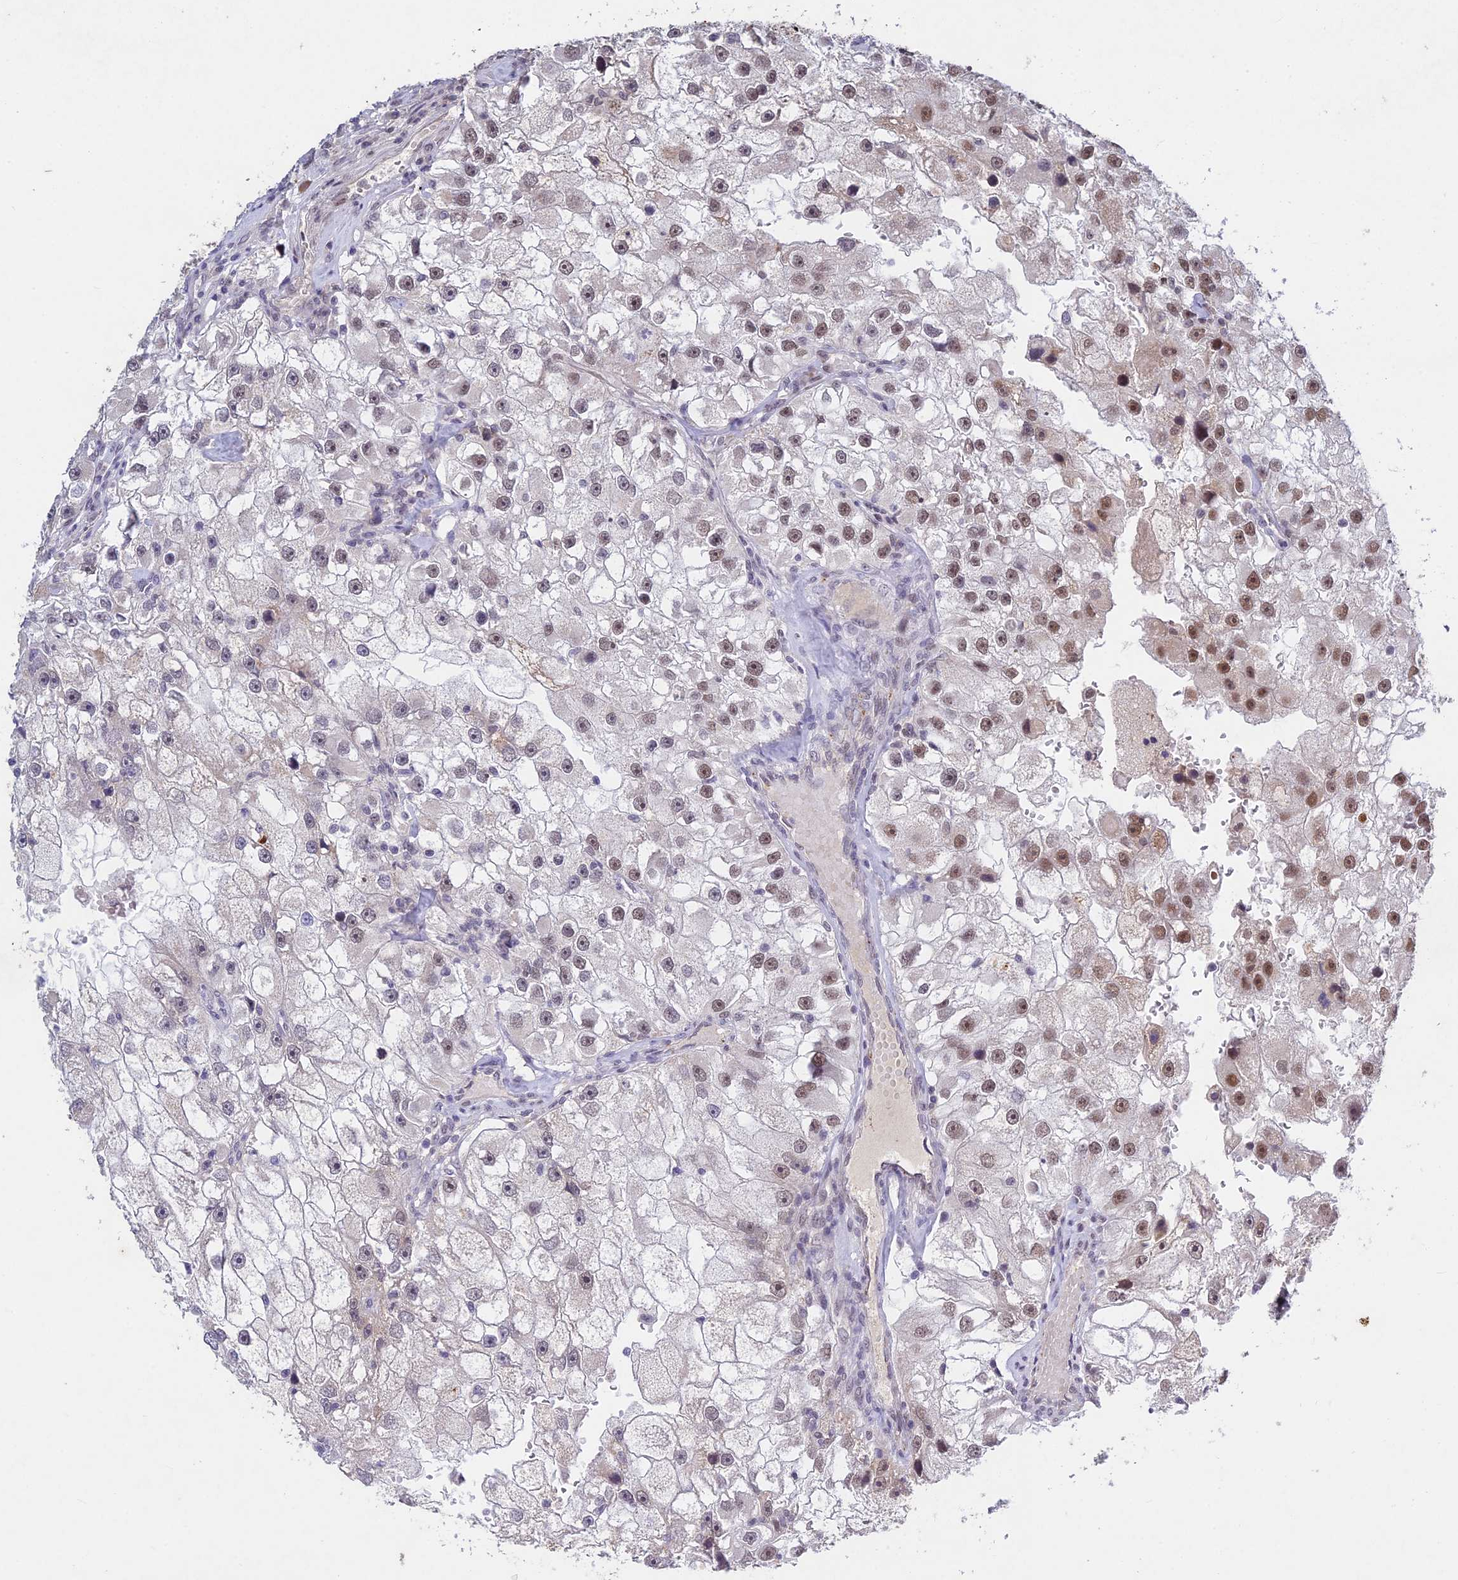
{"staining": {"intensity": "moderate", "quantity": "<25%", "location": "nuclear"}, "tissue": "renal cancer", "cell_type": "Tumor cells", "image_type": "cancer", "snomed": [{"axis": "morphology", "description": "Adenocarcinoma, NOS"}, {"axis": "topography", "description": "Kidney"}], "caption": "Tumor cells show low levels of moderate nuclear positivity in approximately <25% of cells in human adenocarcinoma (renal).", "gene": "RAVER1", "patient": {"sex": "male", "age": 63}}